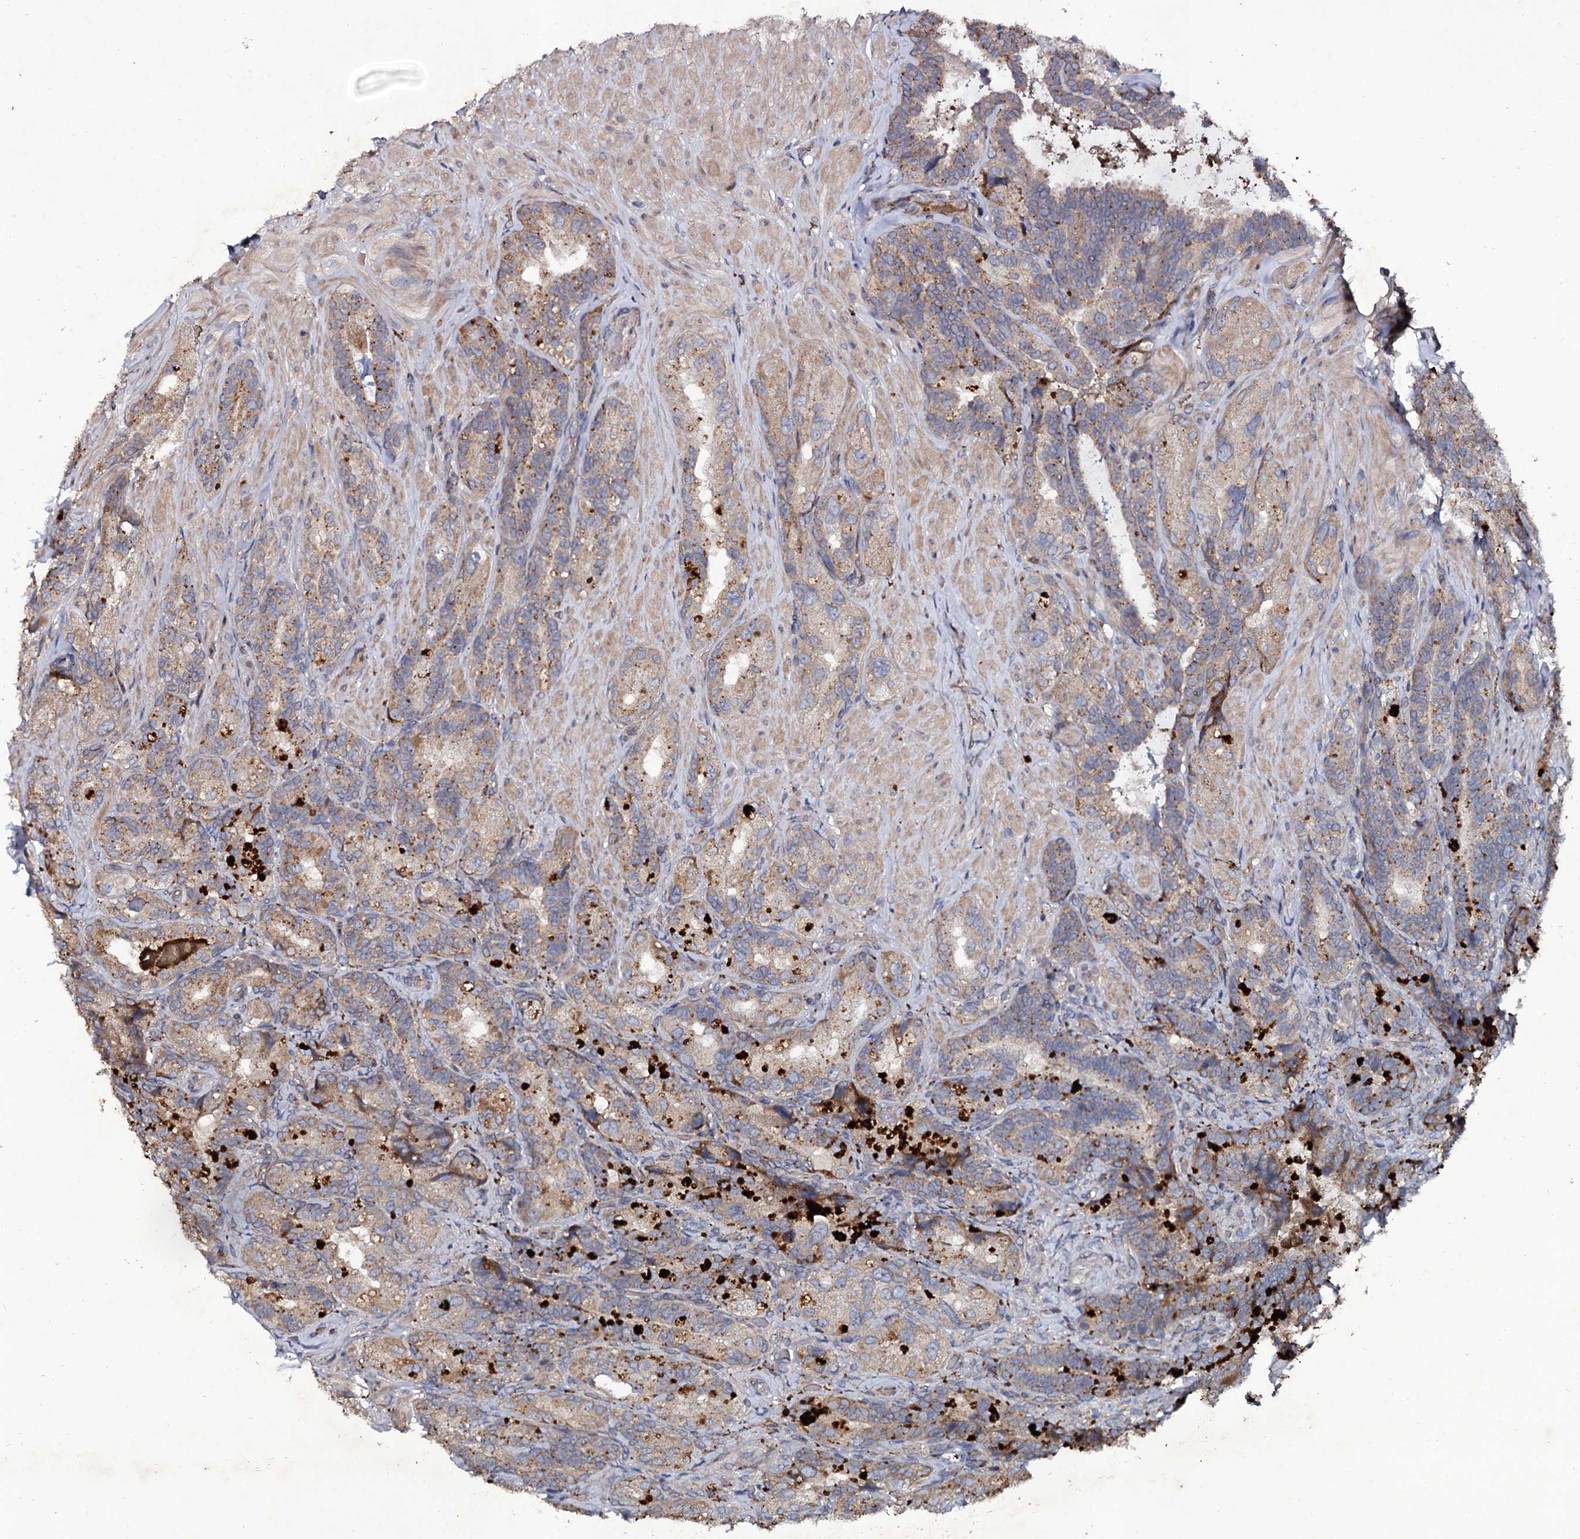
{"staining": {"intensity": "moderate", "quantity": "25%-75%", "location": "cytoplasmic/membranous"}, "tissue": "seminal vesicle", "cell_type": "Glandular cells", "image_type": "normal", "snomed": [{"axis": "morphology", "description": "Normal tissue, NOS"}, {"axis": "topography", "description": "Prostate and seminal vesicle, NOS"}, {"axis": "topography", "description": "Prostate"}, {"axis": "topography", "description": "Seminal veicle"}], "caption": "Moderate cytoplasmic/membranous protein staining is identified in about 25%-75% of glandular cells in seminal vesicle.", "gene": "LRRC28", "patient": {"sex": "male", "age": 67}}